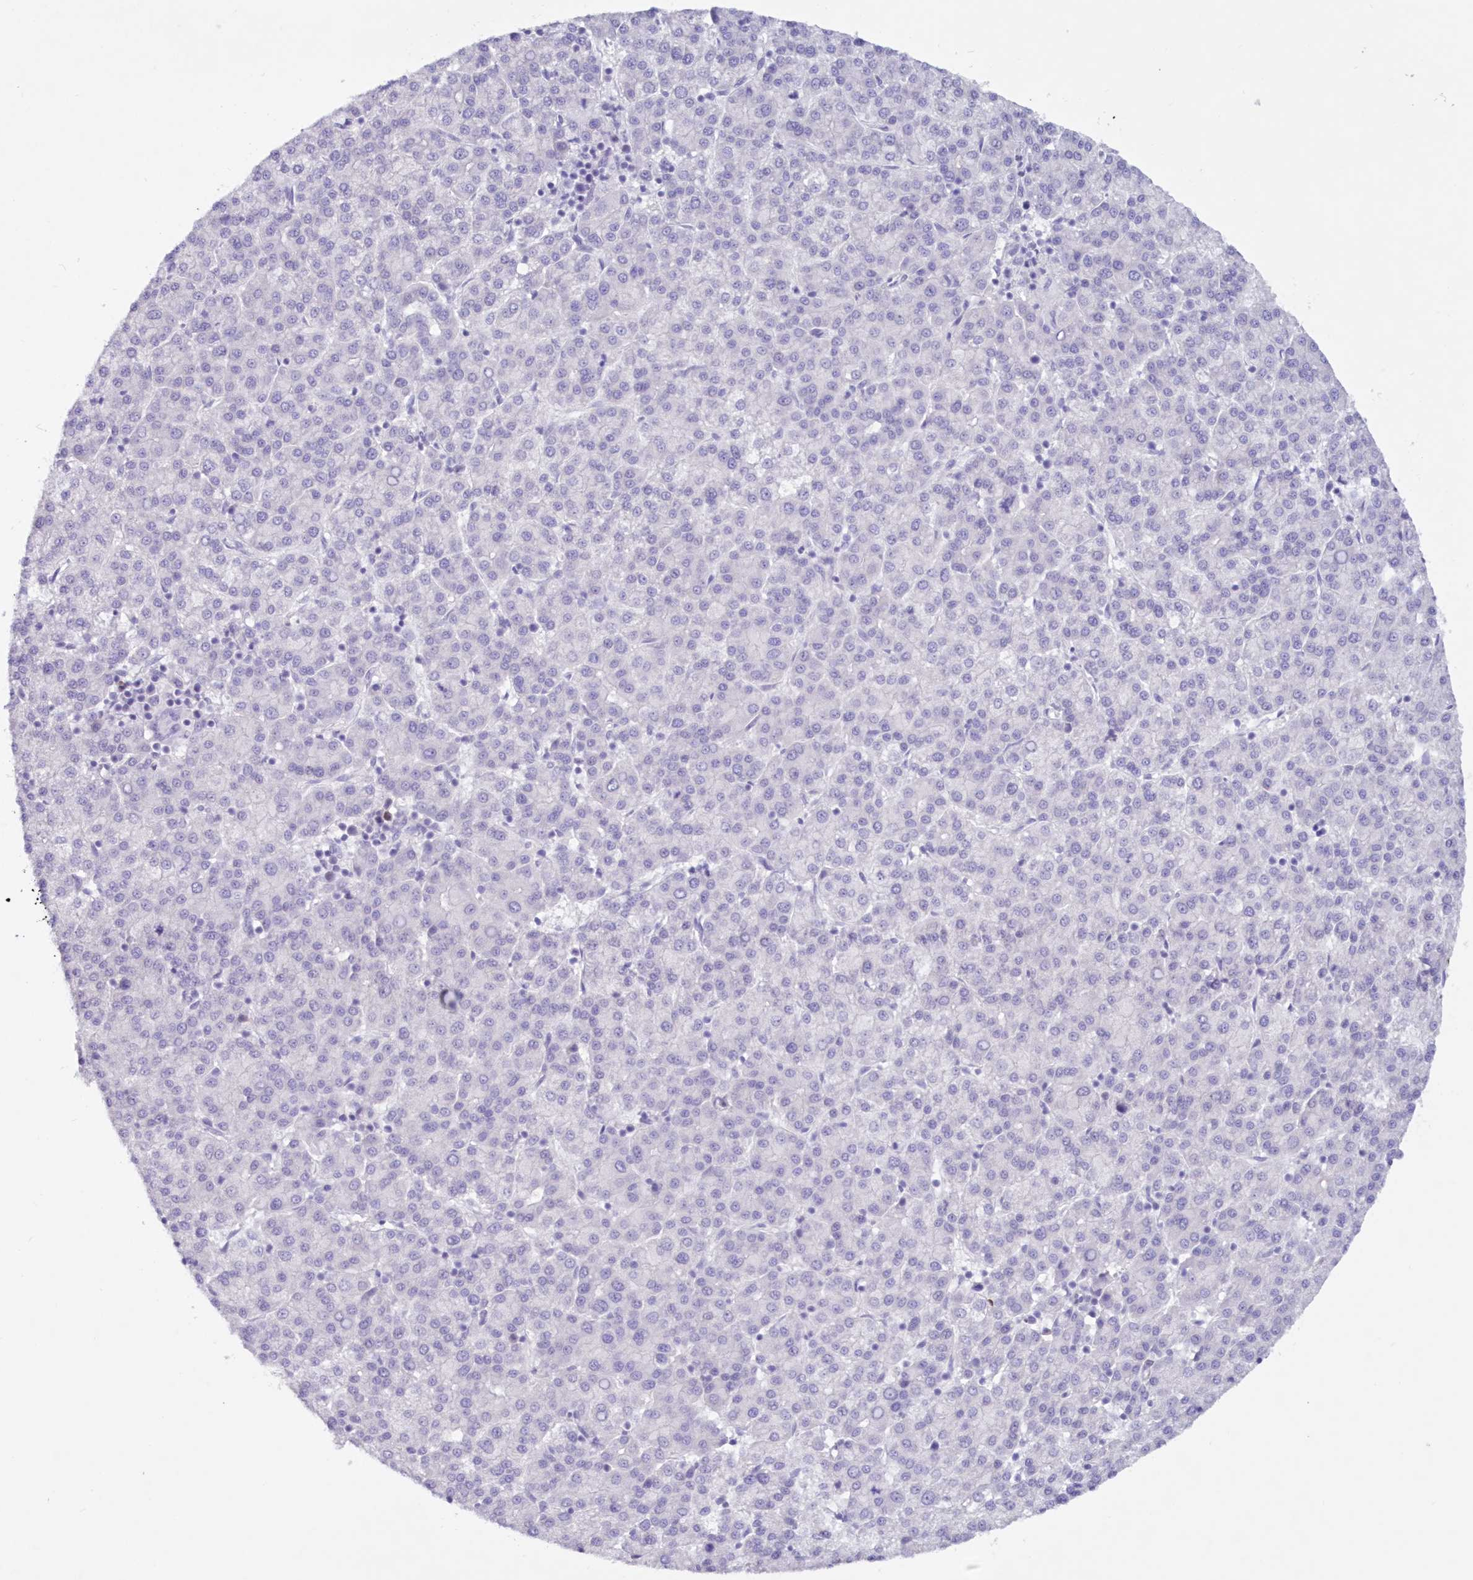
{"staining": {"intensity": "negative", "quantity": "none", "location": "none"}, "tissue": "liver cancer", "cell_type": "Tumor cells", "image_type": "cancer", "snomed": [{"axis": "morphology", "description": "Carcinoma, Hepatocellular, NOS"}, {"axis": "topography", "description": "Liver"}], "caption": "Human hepatocellular carcinoma (liver) stained for a protein using immunohistochemistry reveals no staining in tumor cells.", "gene": "SNED1", "patient": {"sex": "female", "age": 58}}